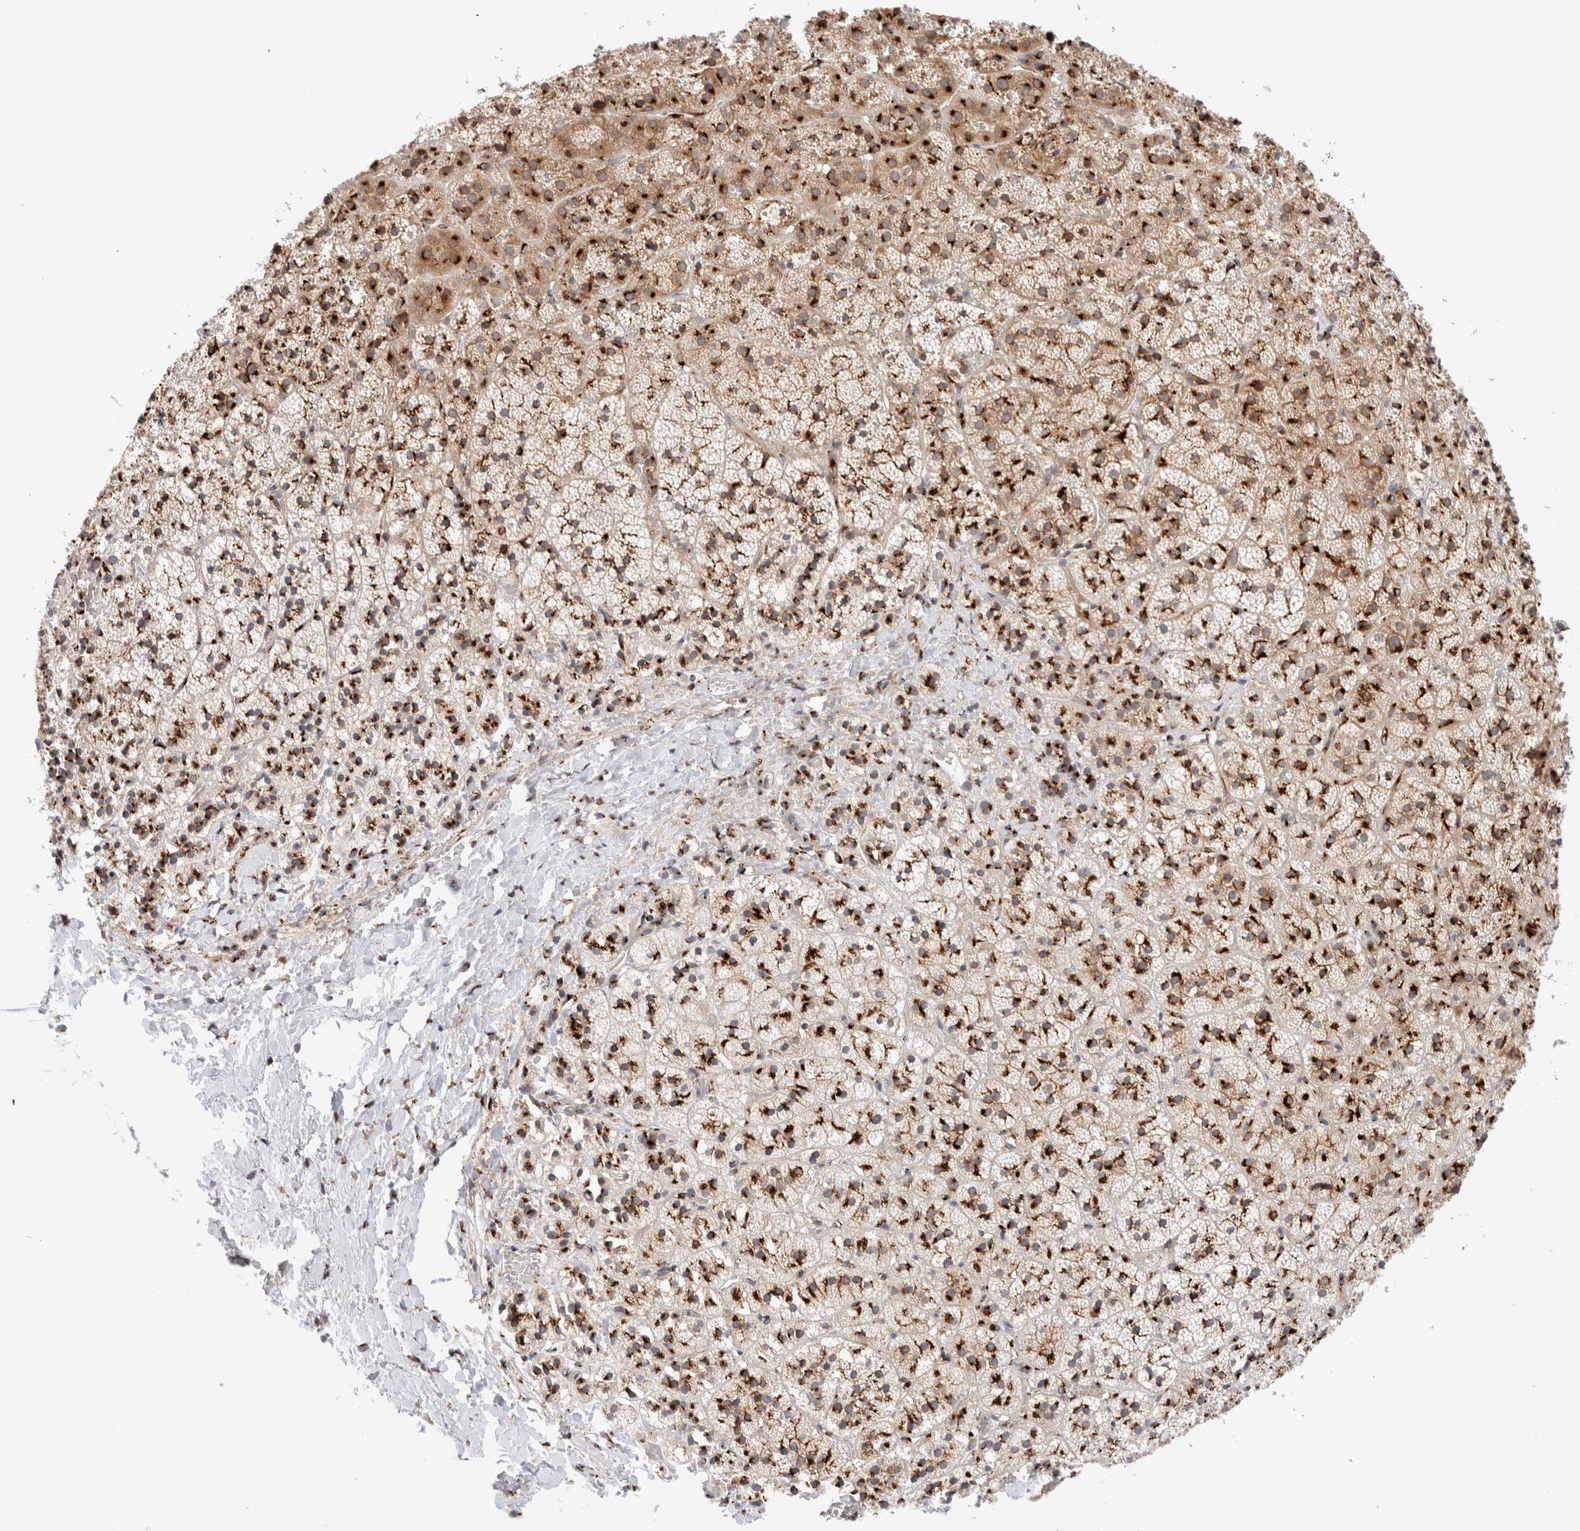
{"staining": {"intensity": "moderate", "quantity": ">75%", "location": "cytoplasmic/membranous"}, "tissue": "adrenal gland", "cell_type": "Glandular cells", "image_type": "normal", "snomed": [{"axis": "morphology", "description": "Normal tissue, NOS"}, {"axis": "topography", "description": "Adrenal gland"}], "caption": "This micrograph exhibits IHC staining of benign adrenal gland, with medium moderate cytoplasmic/membranous staining in approximately >75% of glandular cells.", "gene": "GCN1", "patient": {"sex": "female", "age": 44}}